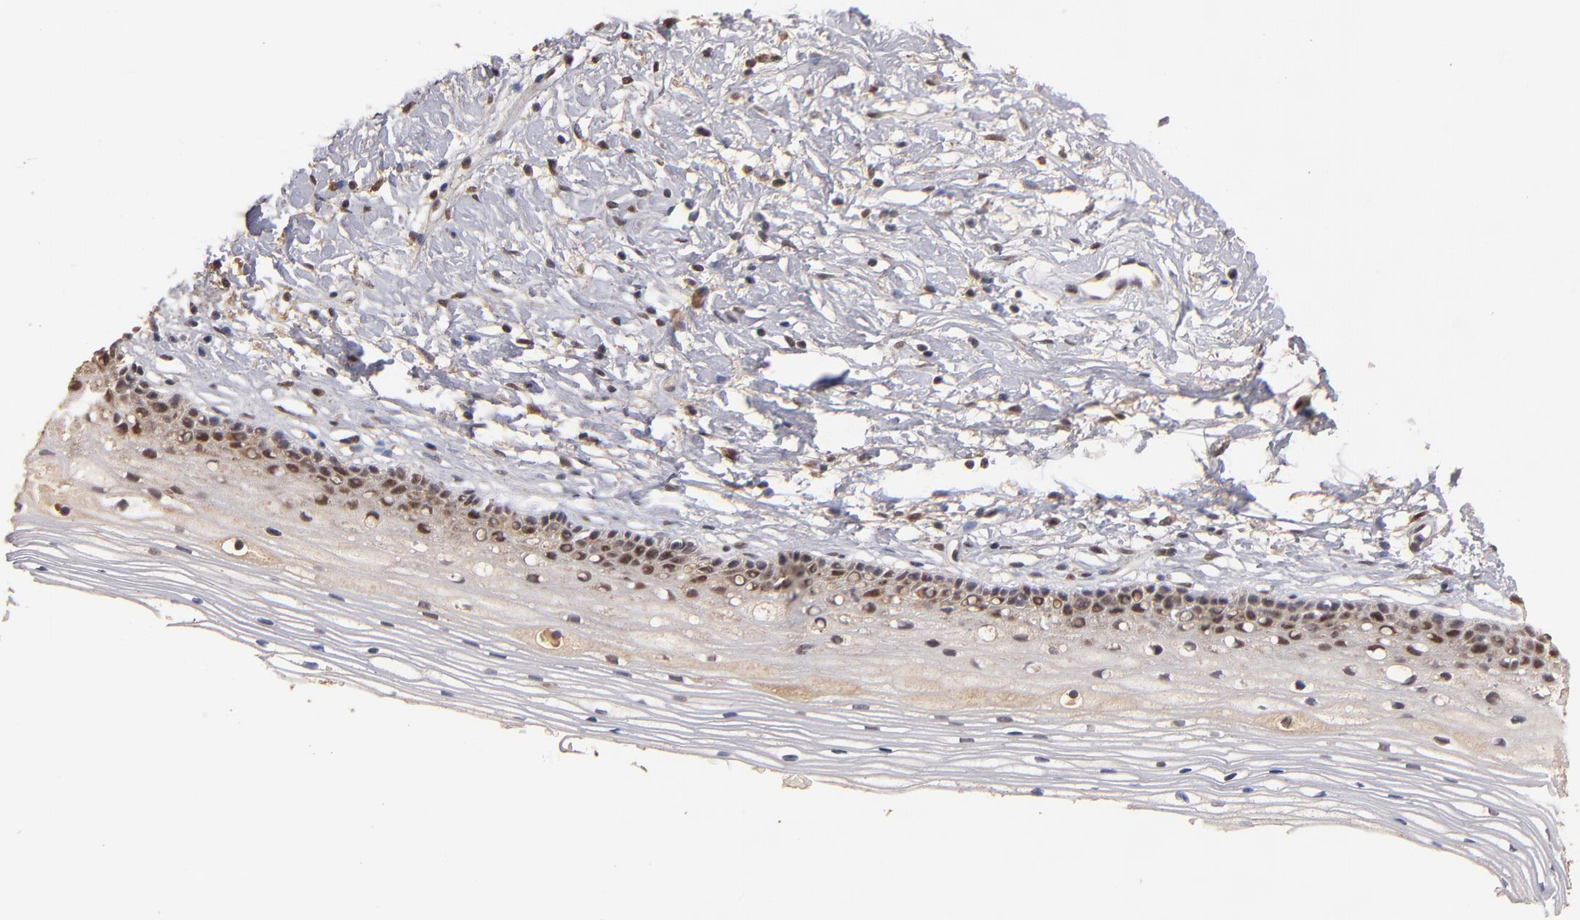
{"staining": {"intensity": "moderate", "quantity": ">75%", "location": "nuclear"}, "tissue": "cervix", "cell_type": "Glandular cells", "image_type": "normal", "snomed": [{"axis": "morphology", "description": "Normal tissue, NOS"}, {"axis": "topography", "description": "Cervix"}], "caption": "A brown stain labels moderate nuclear staining of a protein in glandular cells of normal cervix.", "gene": "EAPP", "patient": {"sex": "female", "age": 77}}